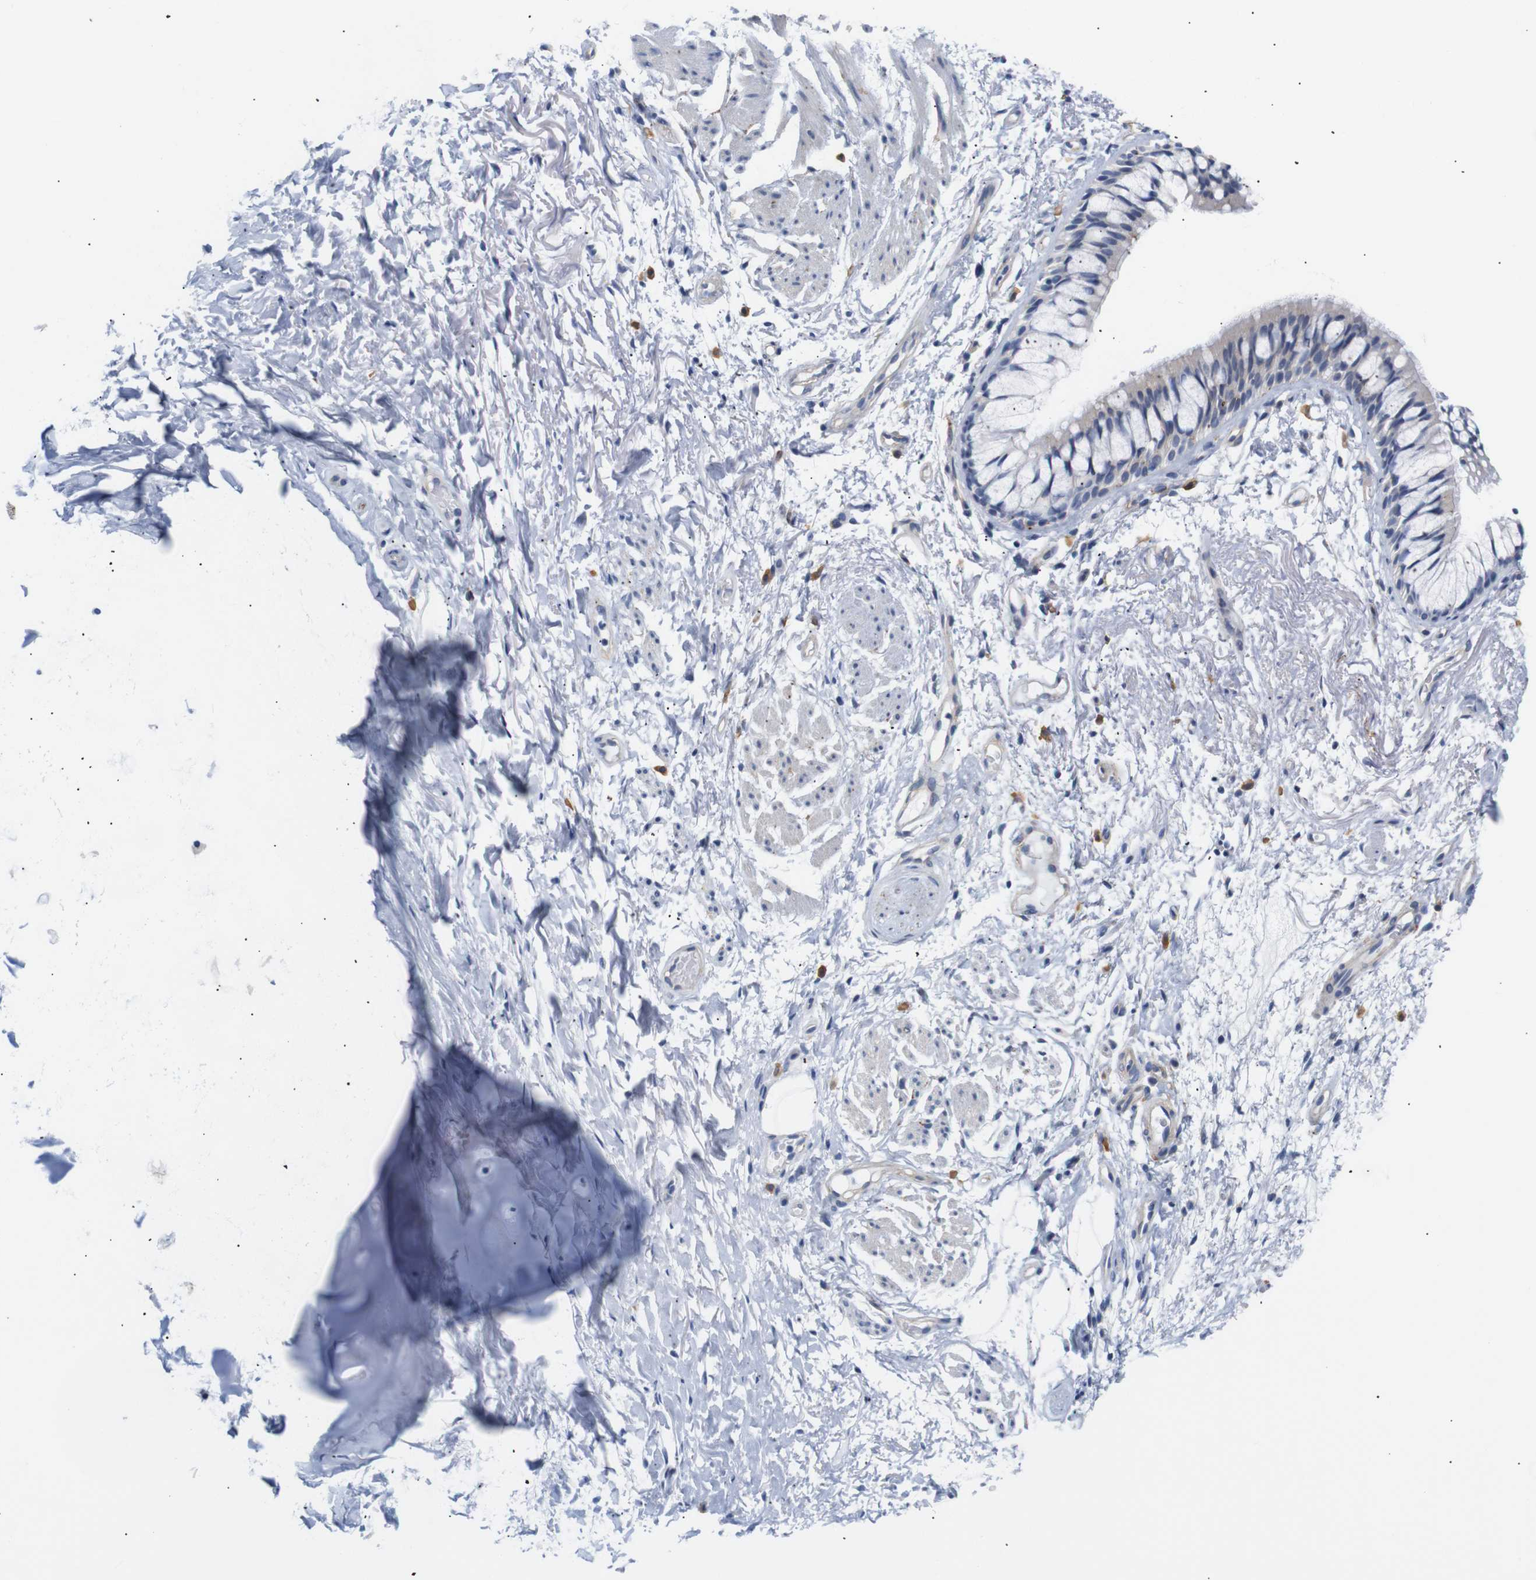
{"staining": {"intensity": "negative", "quantity": "none", "location": "none"}, "tissue": "adipose tissue", "cell_type": "Adipocytes", "image_type": "normal", "snomed": [{"axis": "morphology", "description": "Normal tissue, NOS"}, {"axis": "topography", "description": "Cartilage tissue"}, {"axis": "topography", "description": "Bronchus"}], "caption": "Protein analysis of unremarkable adipose tissue shows no significant positivity in adipocytes. The staining was performed using DAB (3,3'-diaminobenzidine) to visualize the protein expression in brown, while the nuclei were stained in blue with hematoxylin (Magnification: 20x).", "gene": "STMN3", "patient": {"sex": "female", "age": 73}}